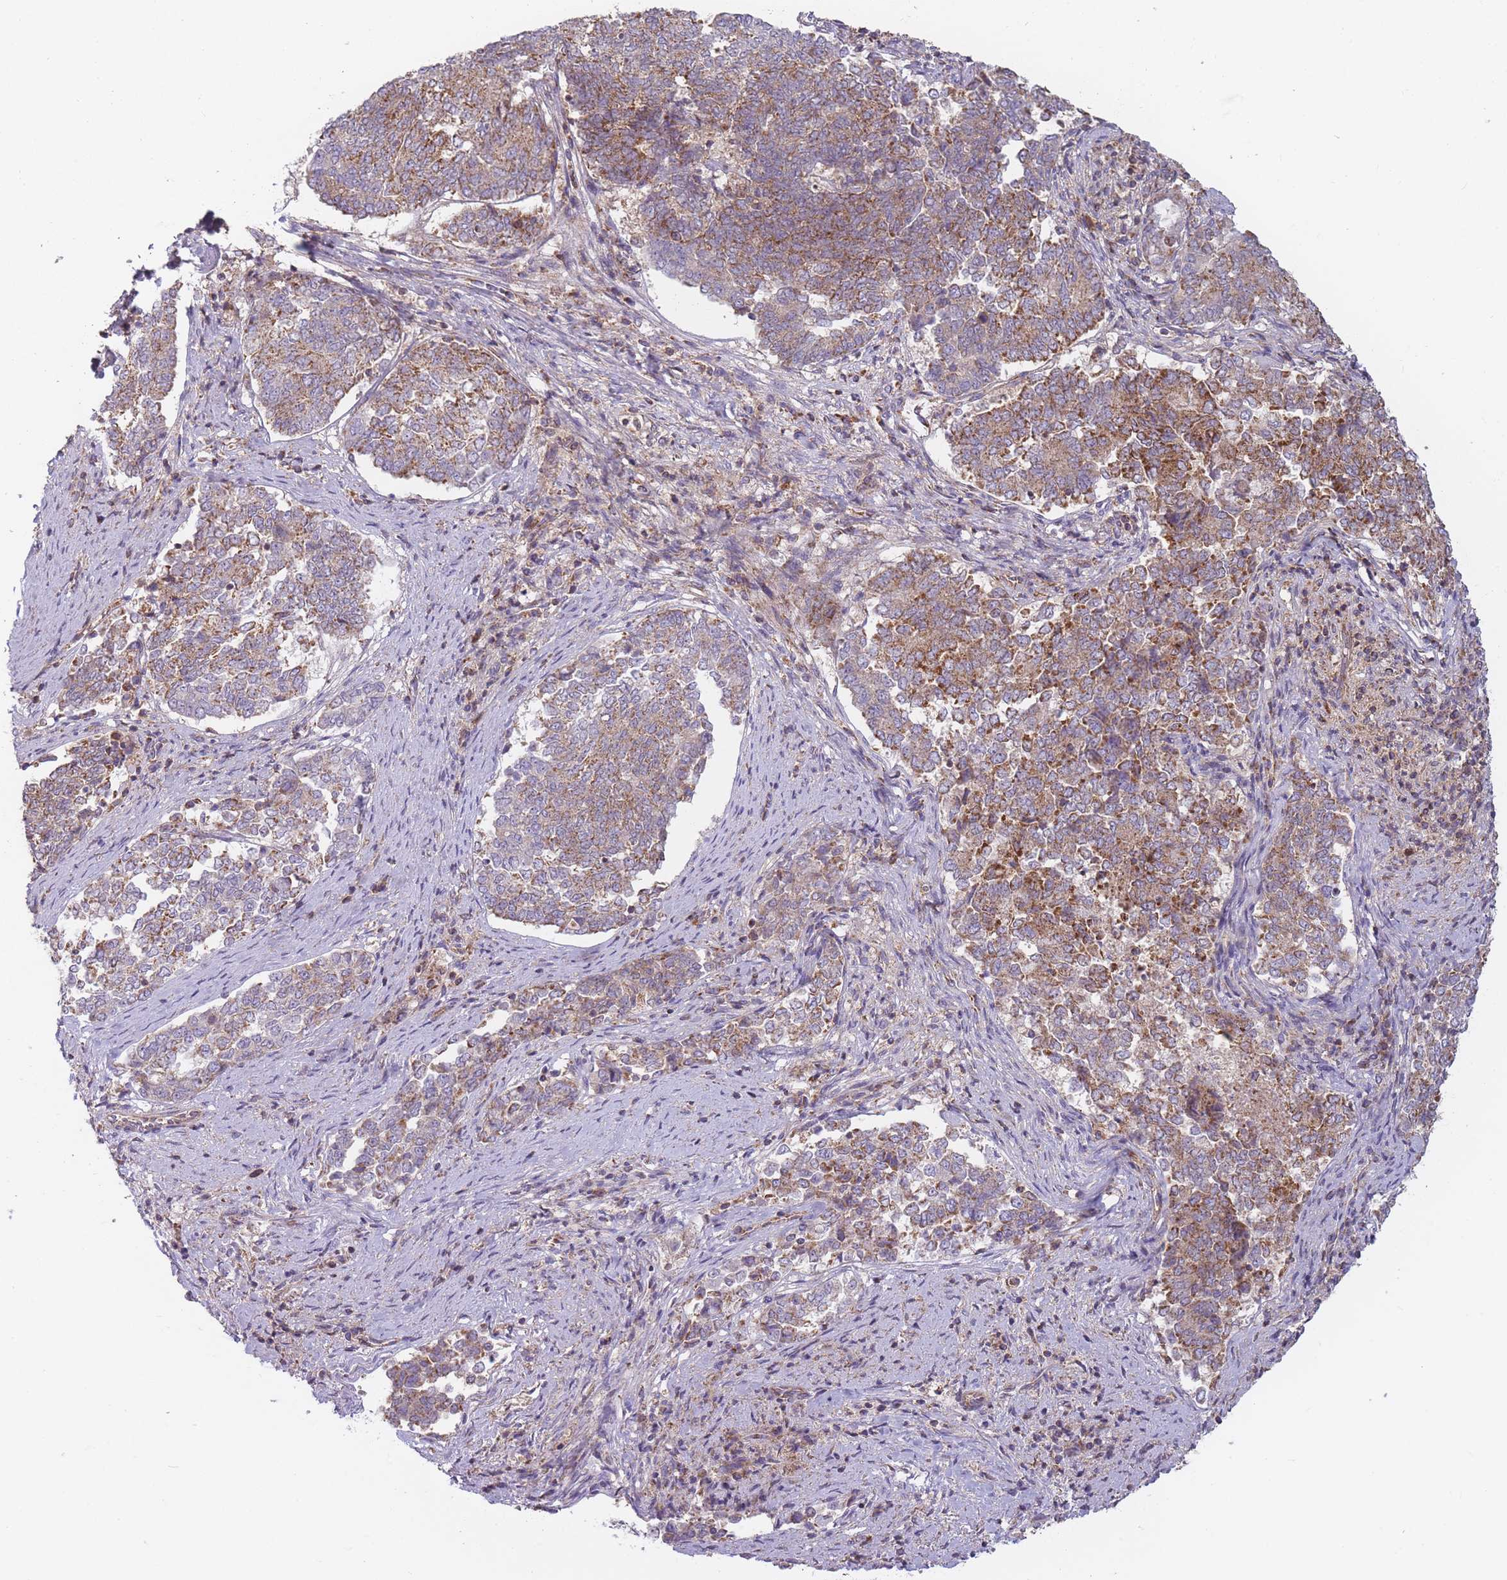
{"staining": {"intensity": "moderate", "quantity": ">75%", "location": "cytoplasmic/membranous"}, "tissue": "endometrial cancer", "cell_type": "Tumor cells", "image_type": "cancer", "snomed": [{"axis": "morphology", "description": "Adenocarcinoma, NOS"}, {"axis": "topography", "description": "Endometrium"}], "caption": "Immunohistochemistry (IHC) photomicrograph of human endometrial adenocarcinoma stained for a protein (brown), which demonstrates medium levels of moderate cytoplasmic/membranous expression in approximately >75% of tumor cells.", "gene": "NDUFA9", "patient": {"sex": "female", "age": 80}}